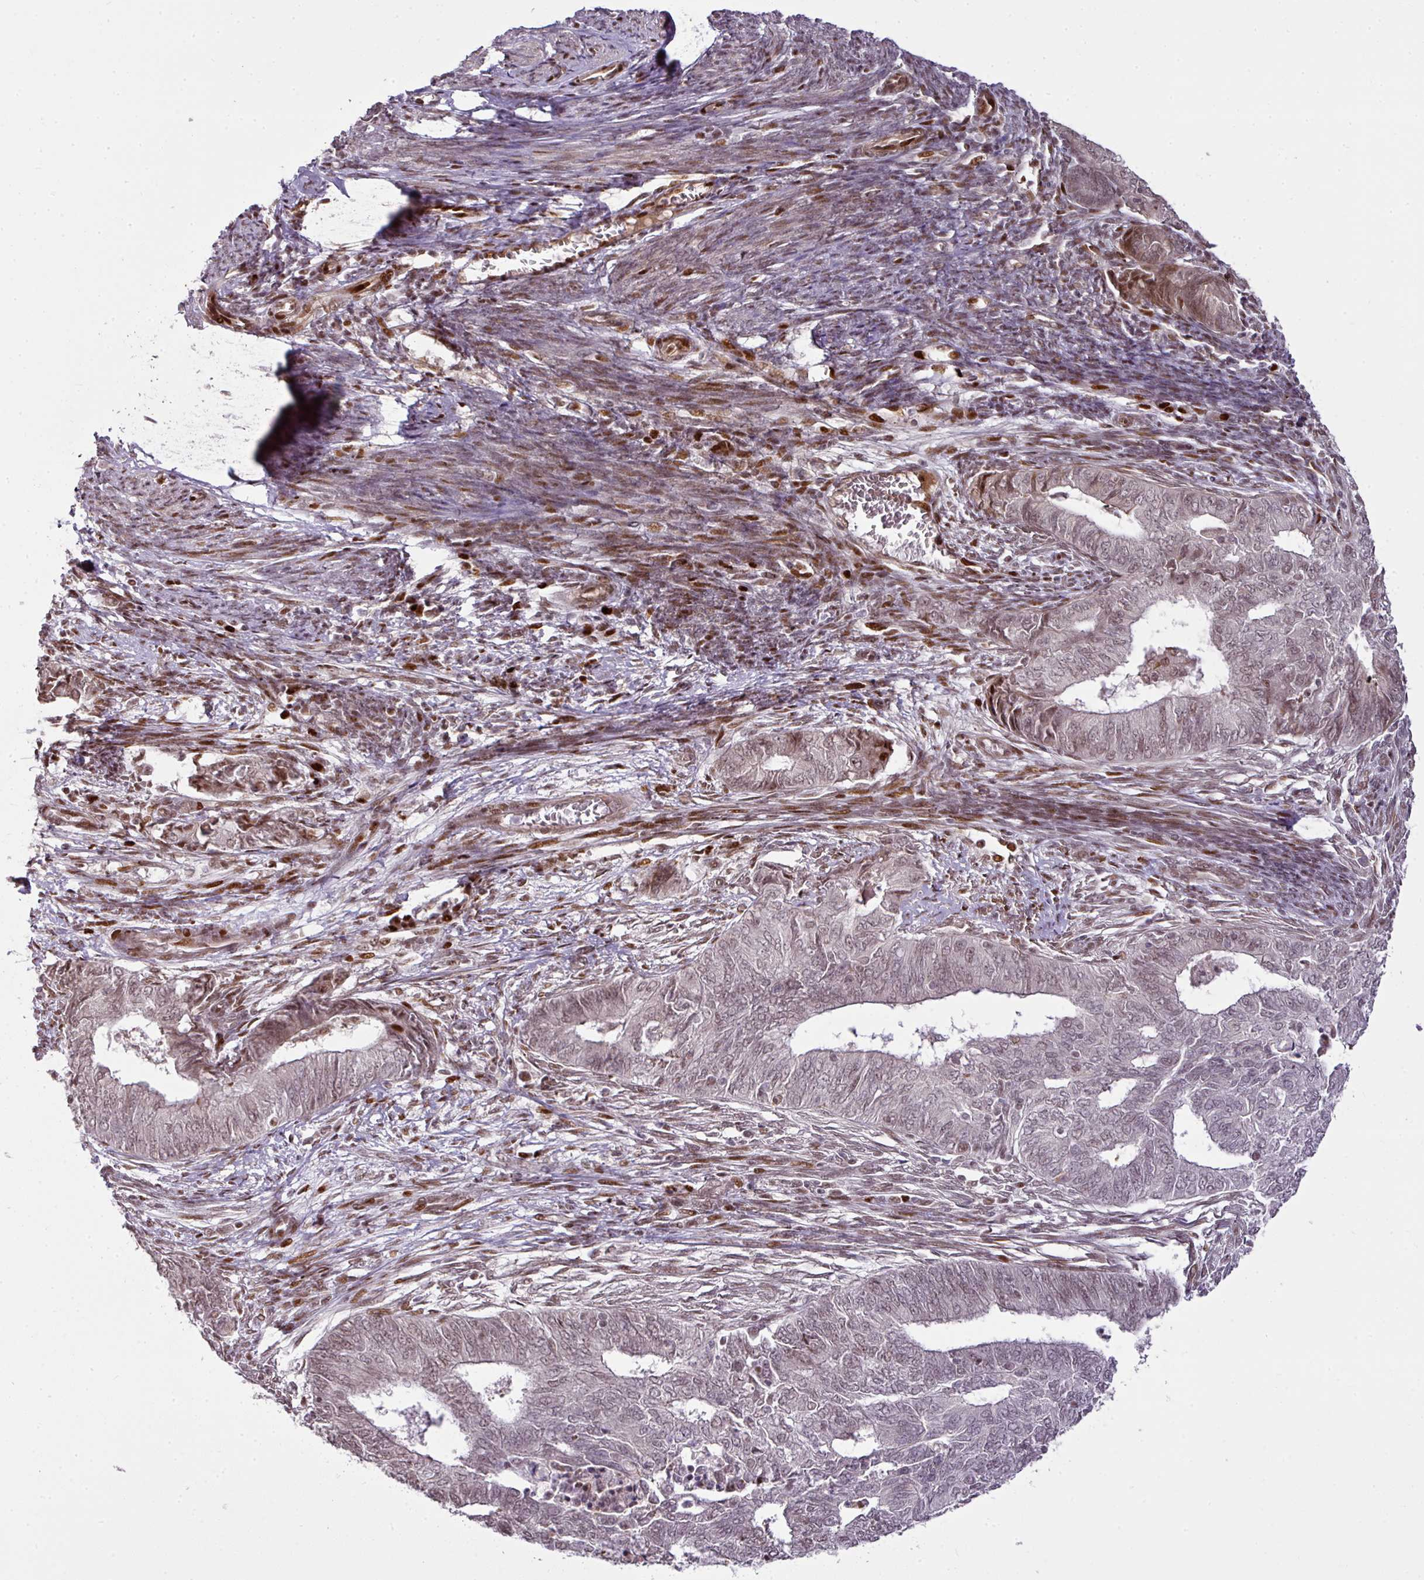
{"staining": {"intensity": "weak", "quantity": "25%-75%", "location": "nuclear"}, "tissue": "endometrial cancer", "cell_type": "Tumor cells", "image_type": "cancer", "snomed": [{"axis": "morphology", "description": "Adenocarcinoma, NOS"}, {"axis": "topography", "description": "Endometrium"}], "caption": "Protein expression analysis of endometrial cancer shows weak nuclear expression in about 25%-75% of tumor cells.", "gene": "MYSM1", "patient": {"sex": "female", "age": 62}}